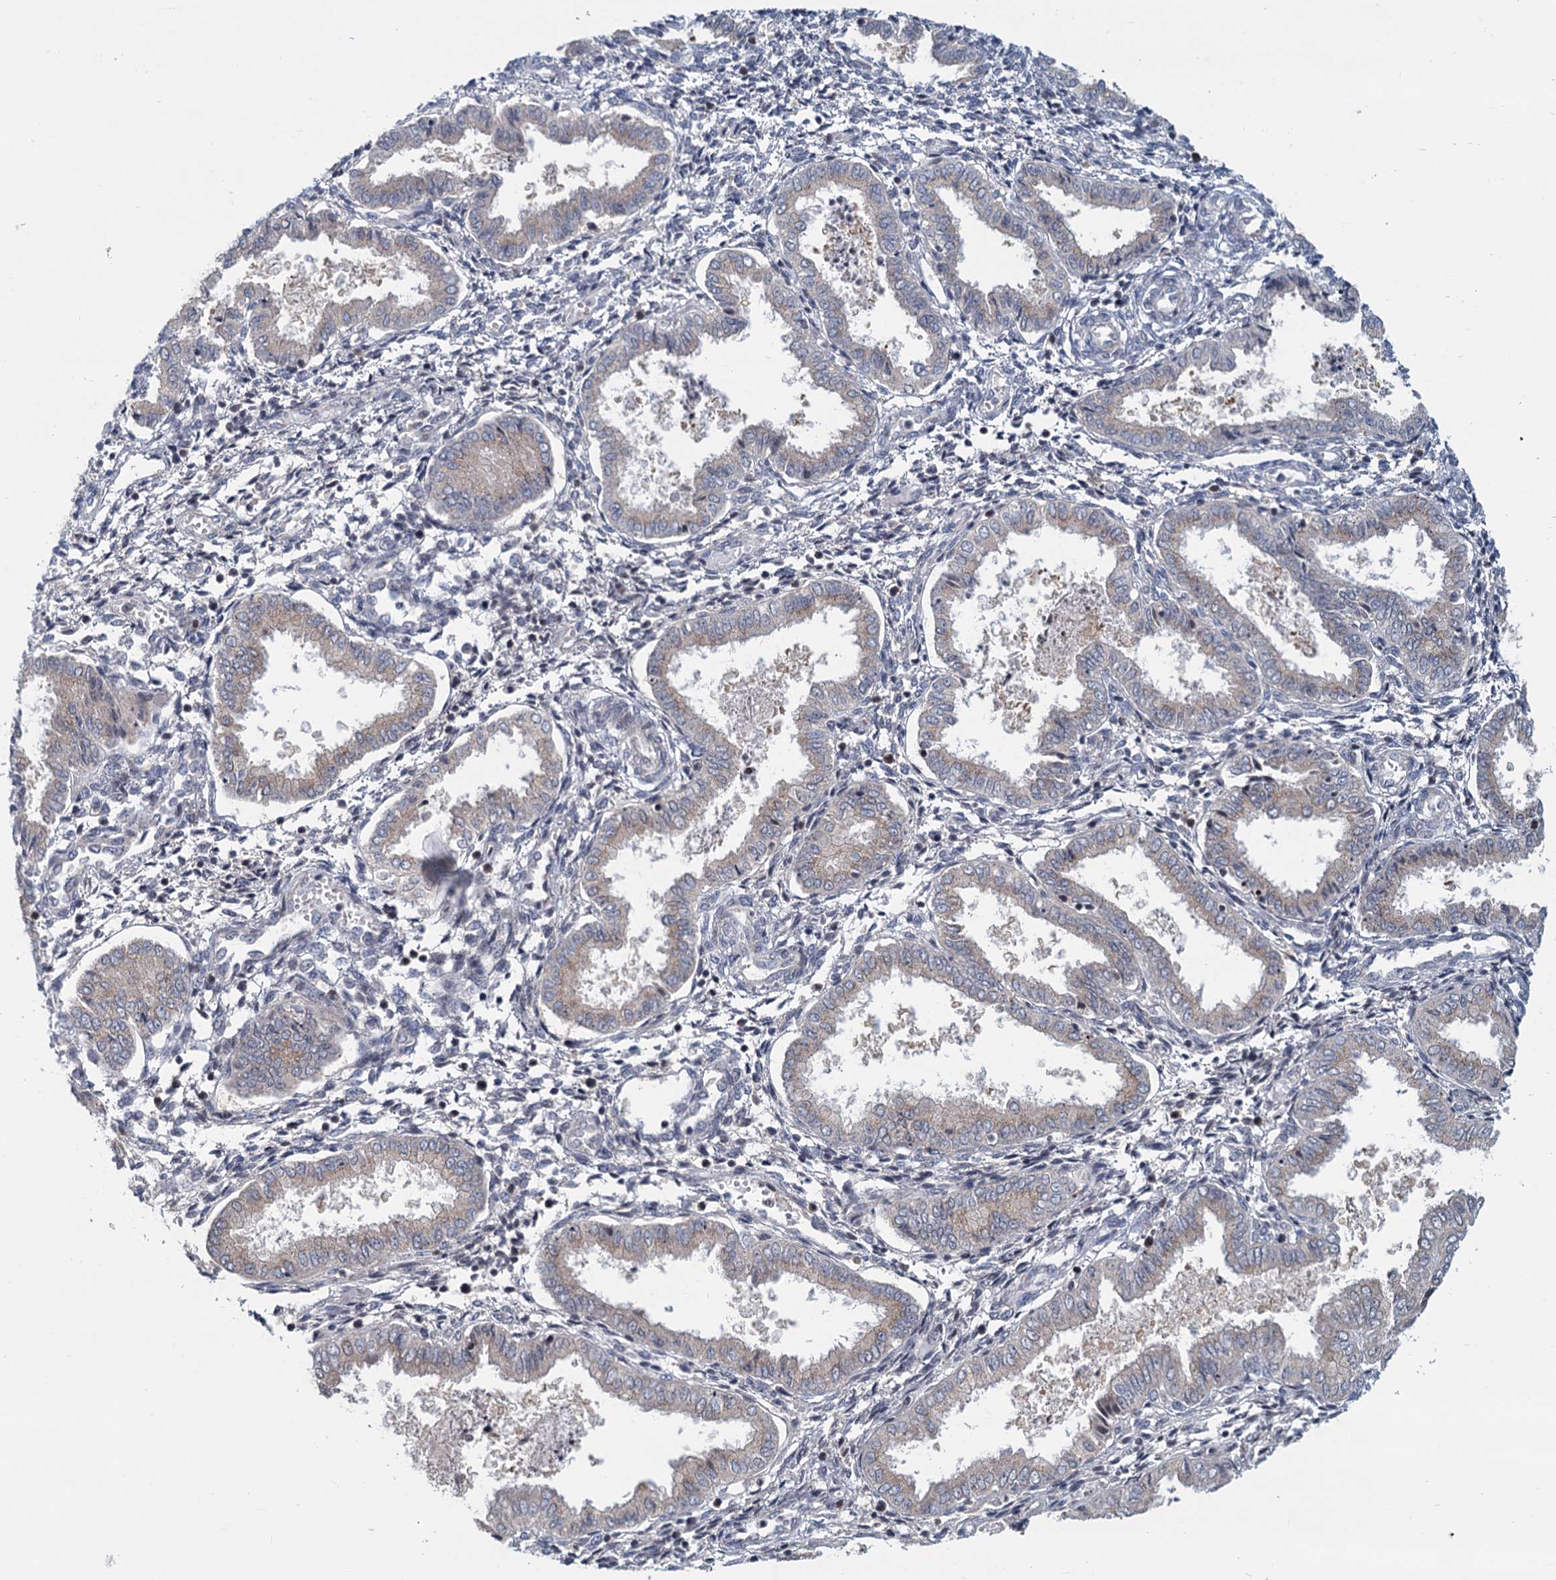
{"staining": {"intensity": "negative", "quantity": "none", "location": "none"}, "tissue": "endometrium", "cell_type": "Cells in endometrial stroma", "image_type": "normal", "snomed": [{"axis": "morphology", "description": "Normal tissue, NOS"}, {"axis": "topography", "description": "Endometrium"}], "caption": "This is an immunohistochemistry photomicrograph of unremarkable endometrium. There is no expression in cells in endometrial stroma.", "gene": "STAP1", "patient": {"sex": "female", "age": 33}}